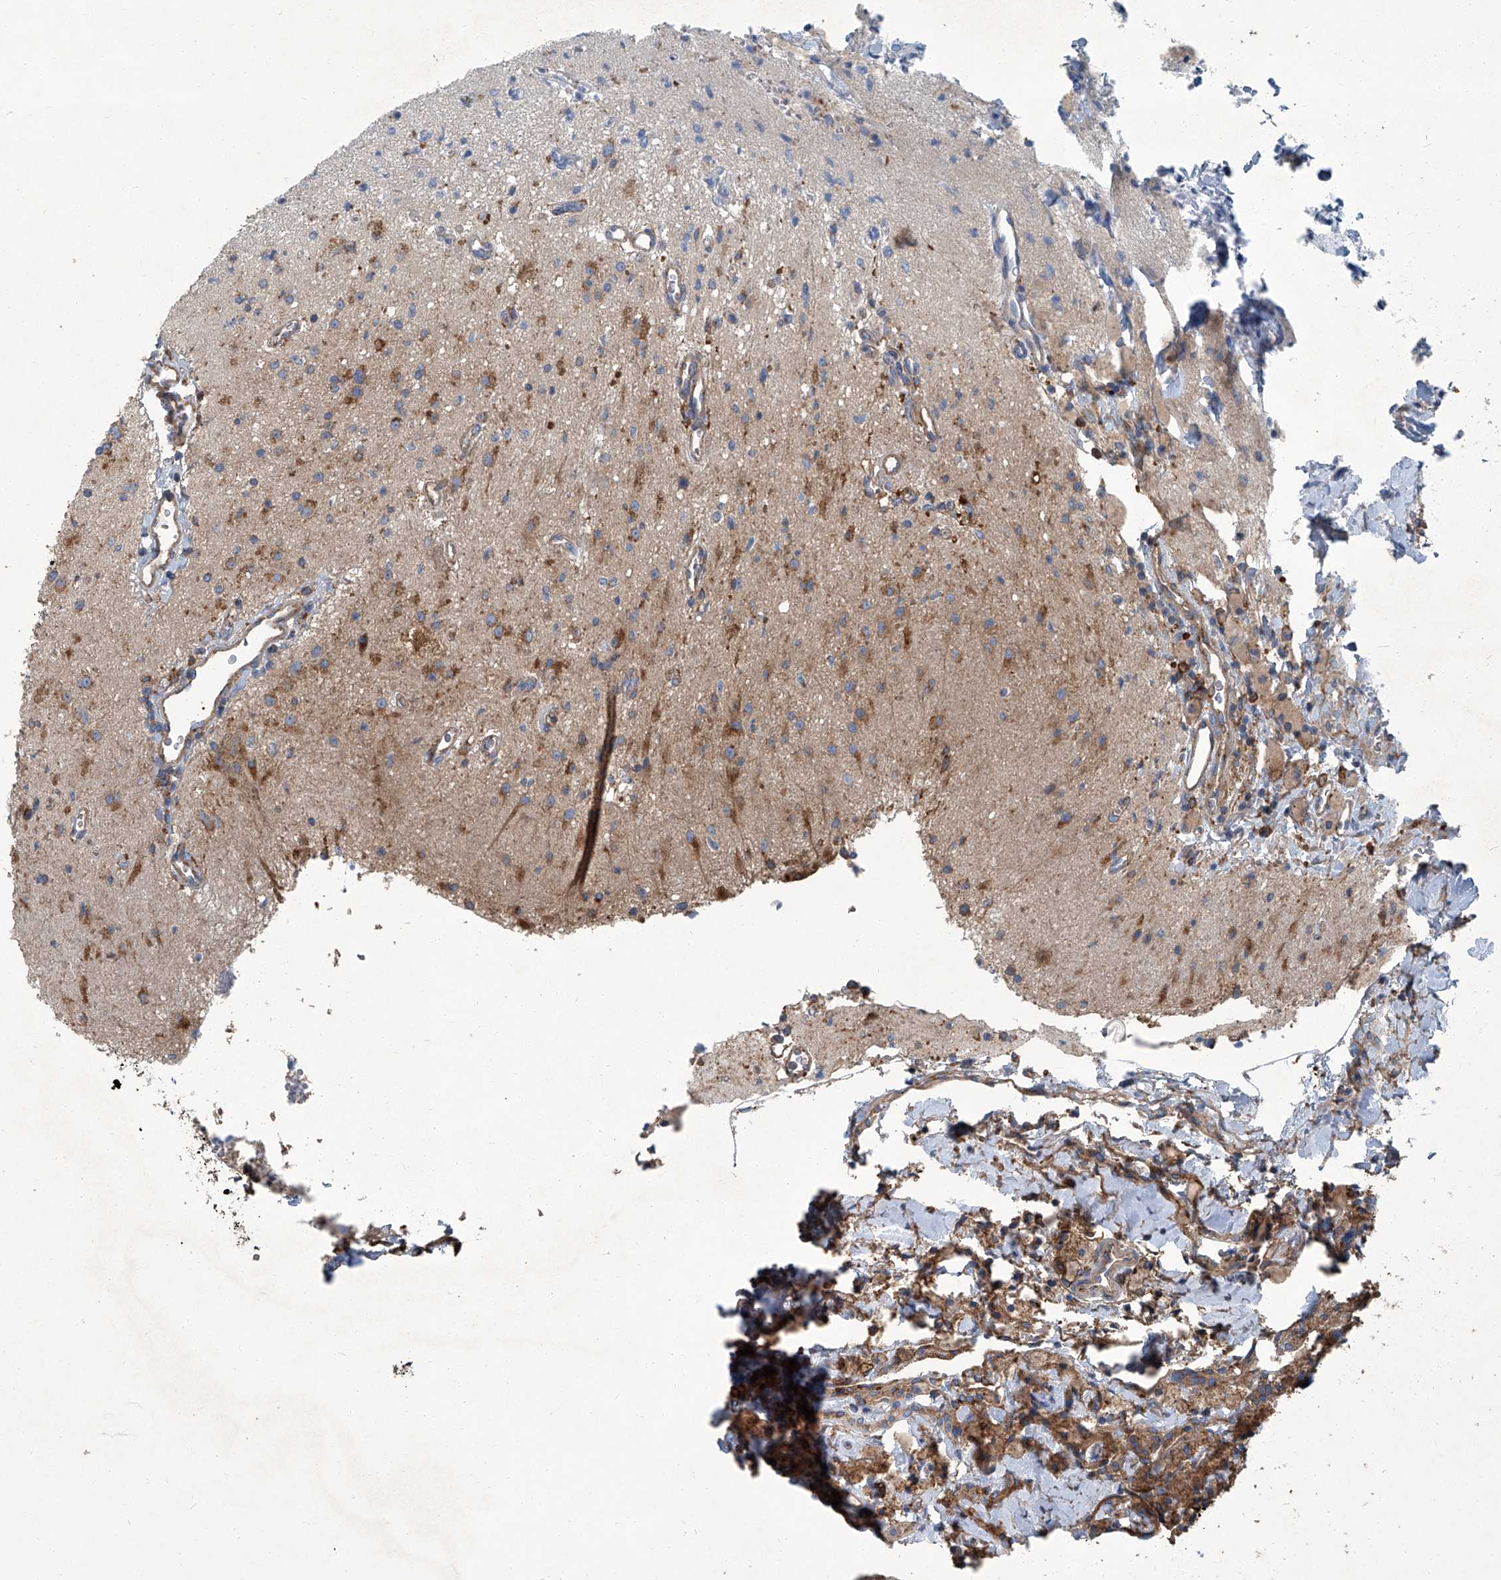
{"staining": {"intensity": "moderate", "quantity": "<25%", "location": "cytoplasmic/membranous"}, "tissue": "glioma", "cell_type": "Tumor cells", "image_type": "cancer", "snomed": [{"axis": "morphology", "description": "Glioma, malignant, High grade"}, {"axis": "topography", "description": "Brain"}], "caption": "Glioma tissue demonstrates moderate cytoplasmic/membranous staining in about <25% of tumor cells", "gene": "PIGH", "patient": {"sex": "male", "age": 34}}